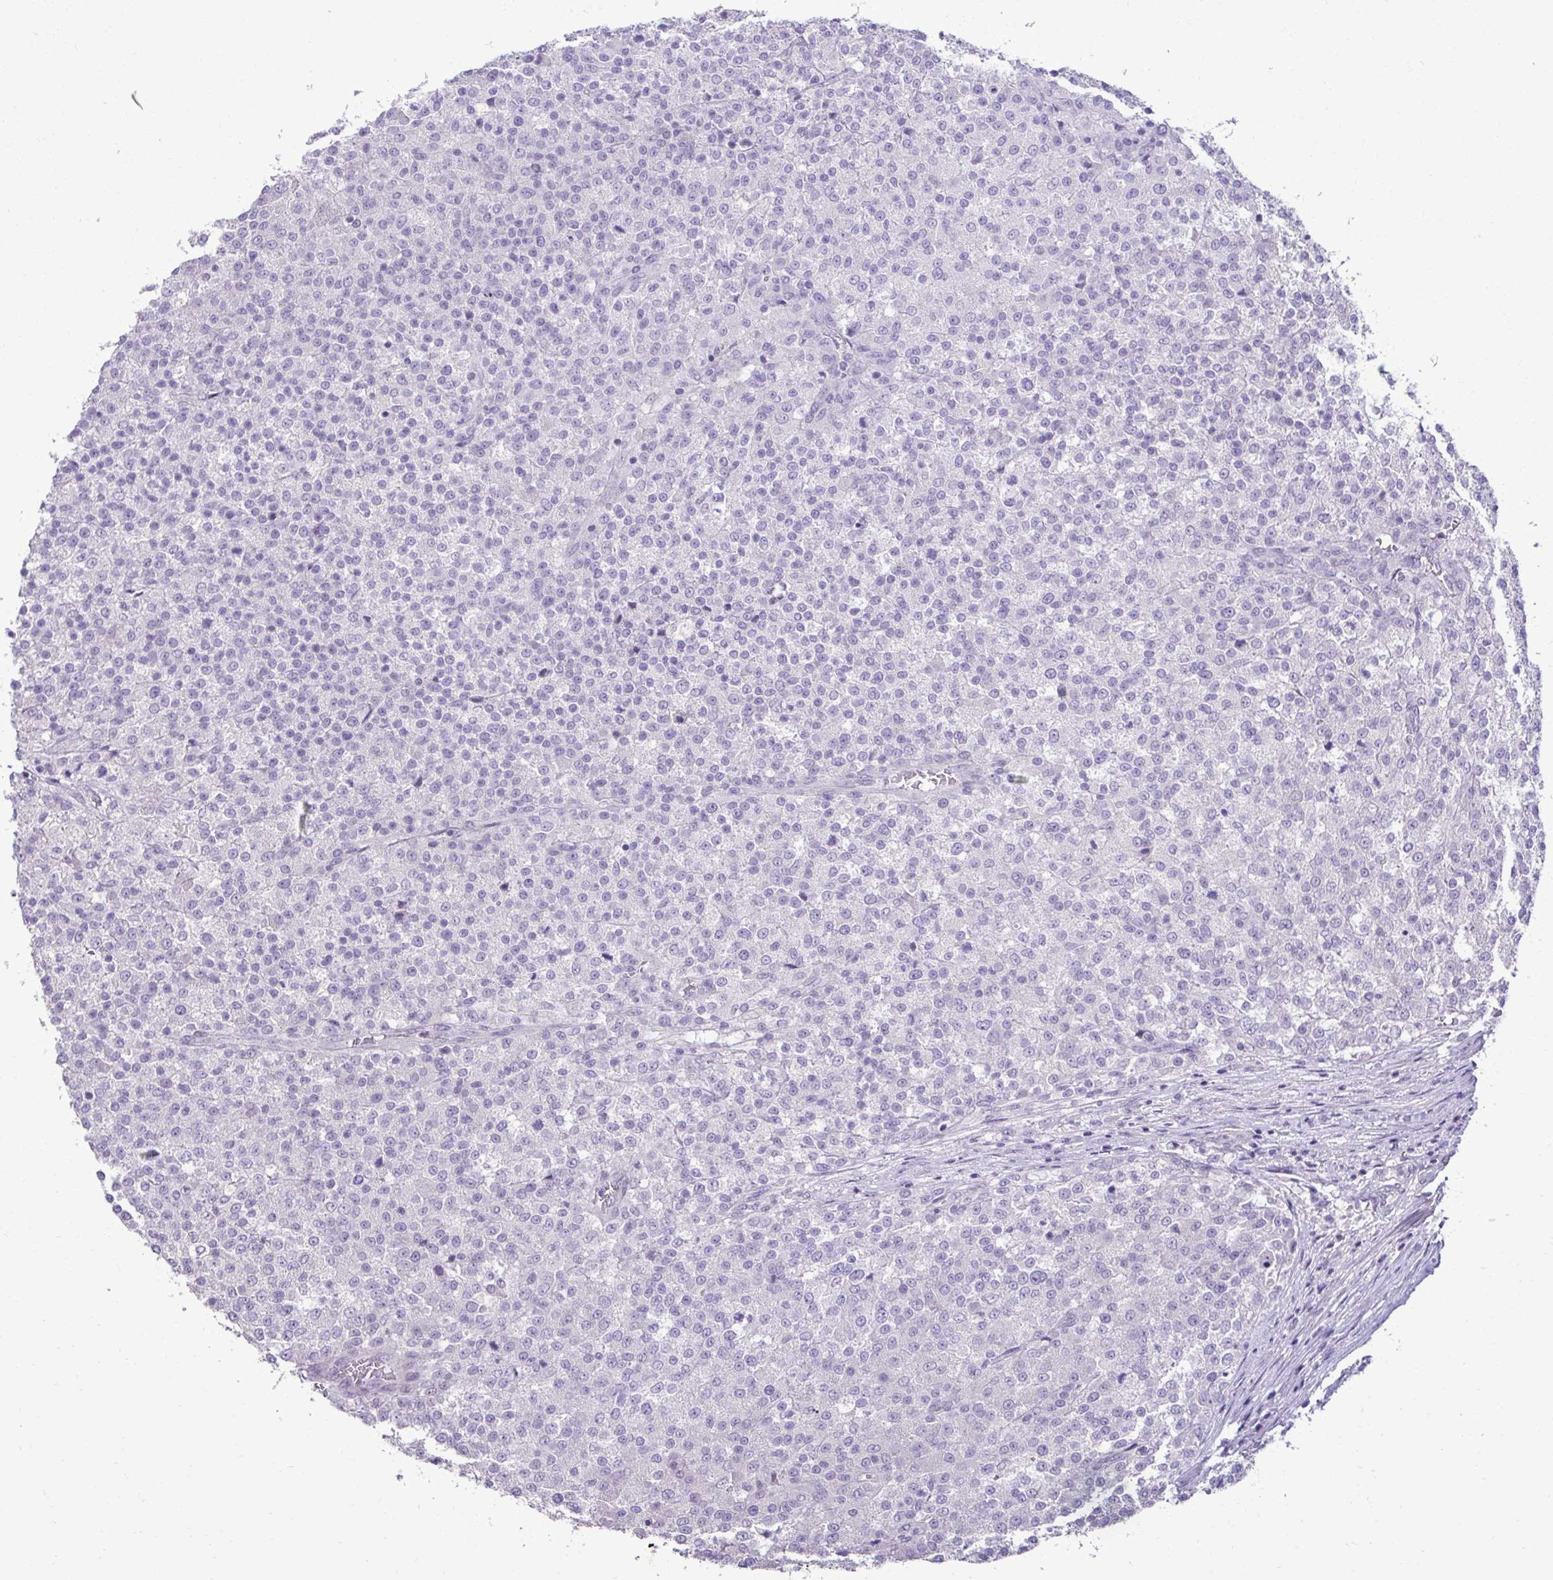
{"staining": {"intensity": "negative", "quantity": "none", "location": "none"}, "tissue": "testis cancer", "cell_type": "Tumor cells", "image_type": "cancer", "snomed": [{"axis": "morphology", "description": "Seminoma, NOS"}, {"axis": "topography", "description": "Testis"}], "caption": "This is a image of immunohistochemistry staining of seminoma (testis), which shows no expression in tumor cells.", "gene": "SLC30A3", "patient": {"sex": "male", "age": 59}}